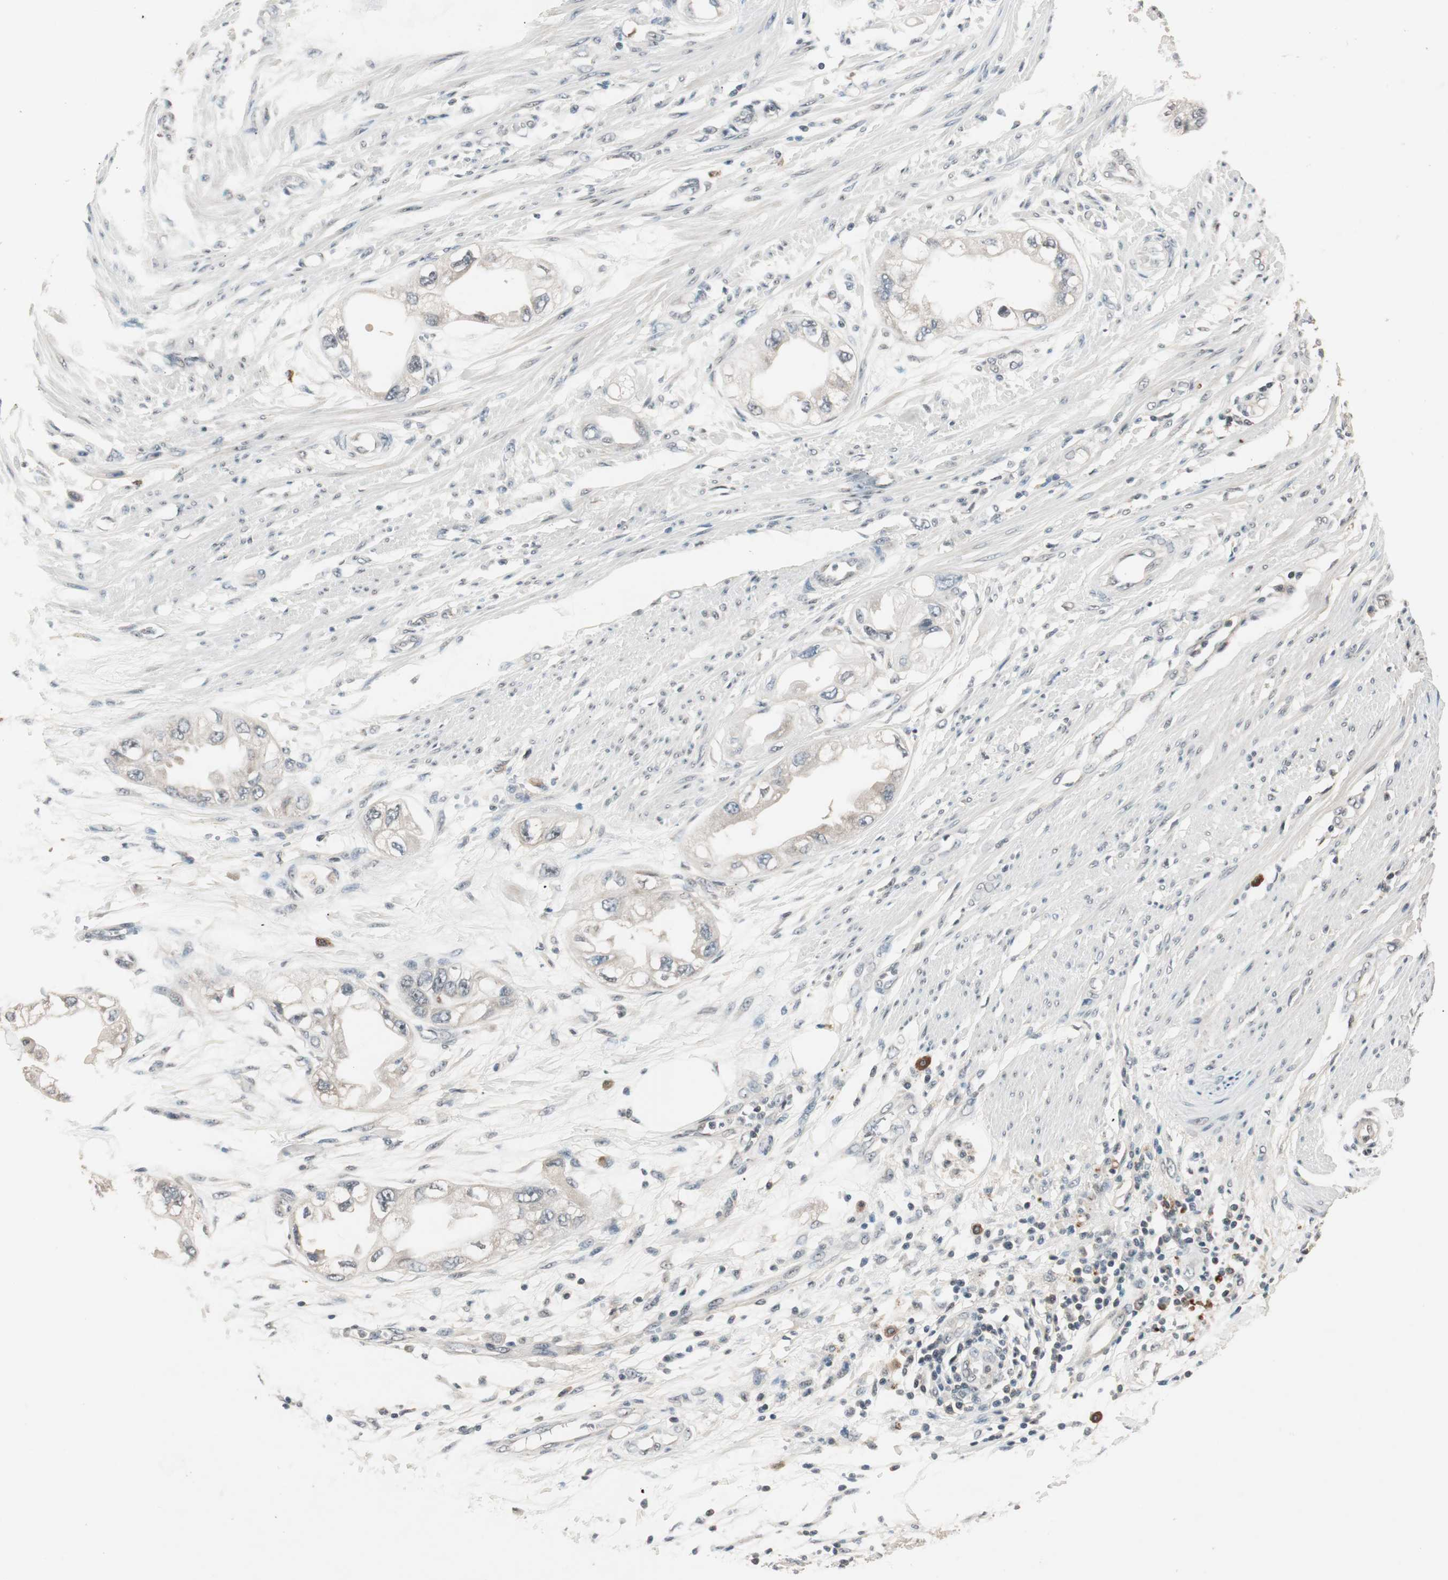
{"staining": {"intensity": "weak", "quantity": "<25%", "location": "cytoplasmic/membranous"}, "tissue": "endometrial cancer", "cell_type": "Tumor cells", "image_type": "cancer", "snomed": [{"axis": "morphology", "description": "Adenocarcinoma, NOS"}, {"axis": "topography", "description": "Endometrium"}], "caption": "The photomicrograph displays no significant expression in tumor cells of adenocarcinoma (endometrial). The staining is performed using DAB brown chromogen with nuclei counter-stained in using hematoxylin.", "gene": "NFRKB", "patient": {"sex": "female", "age": 67}}